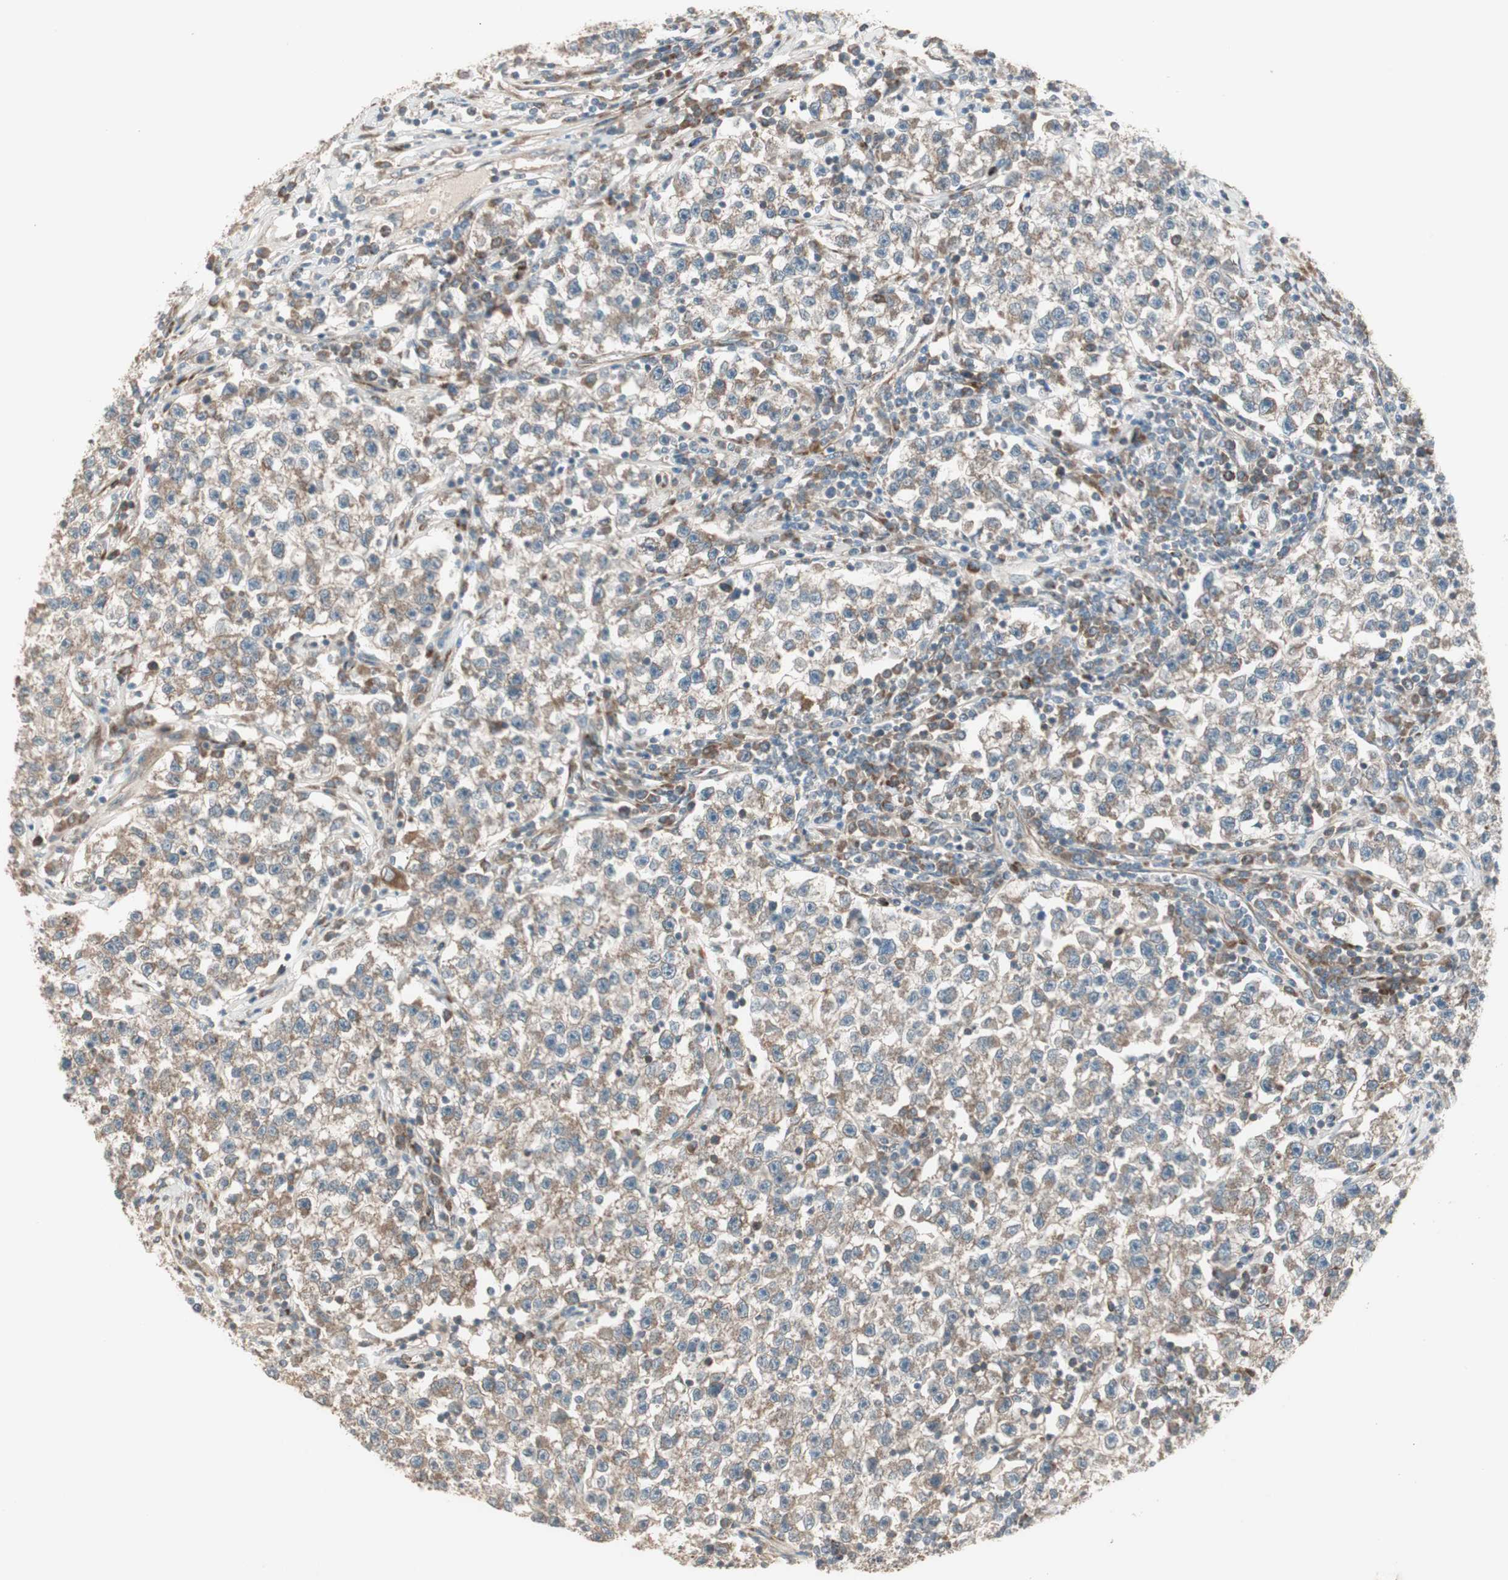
{"staining": {"intensity": "weak", "quantity": ">75%", "location": "cytoplasmic/membranous"}, "tissue": "testis cancer", "cell_type": "Tumor cells", "image_type": "cancer", "snomed": [{"axis": "morphology", "description": "Seminoma, NOS"}, {"axis": "topography", "description": "Testis"}], "caption": "Protein expression by immunohistochemistry exhibits weak cytoplasmic/membranous staining in approximately >75% of tumor cells in testis seminoma.", "gene": "PPP2R5E", "patient": {"sex": "male", "age": 22}}